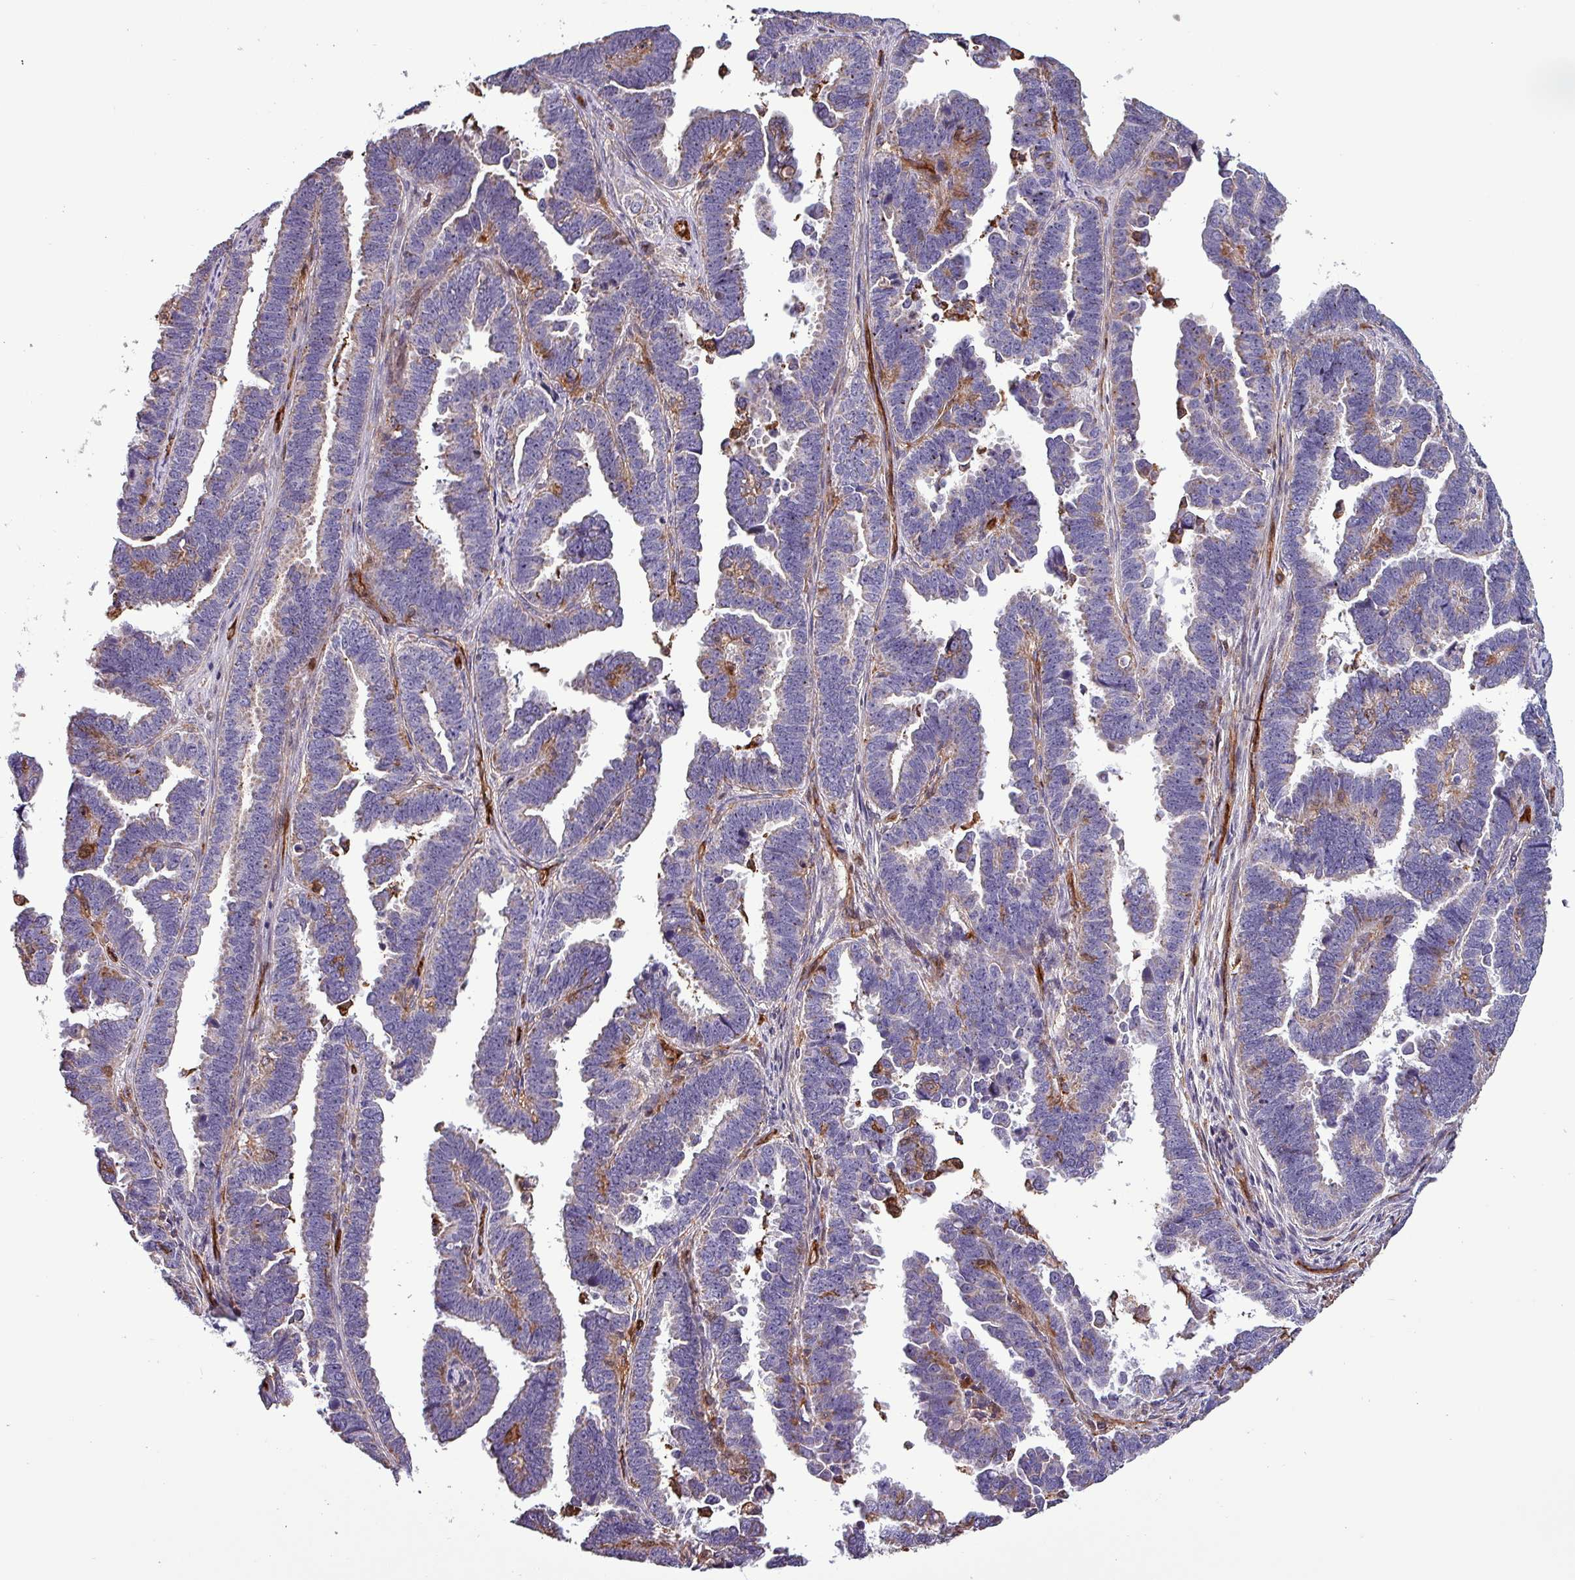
{"staining": {"intensity": "negative", "quantity": "none", "location": "none"}, "tissue": "endometrial cancer", "cell_type": "Tumor cells", "image_type": "cancer", "snomed": [{"axis": "morphology", "description": "Adenocarcinoma, NOS"}, {"axis": "topography", "description": "Endometrium"}], "caption": "Endometrial cancer (adenocarcinoma) was stained to show a protein in brown. There is no significant positivity in tumor cells. Brightfield microscopy of immunohistochemistry stained with DAB (brown) and hematoxylin (blue), captured at high magnification.", "gene": "SCIN", "patient": {"sex": "female", "age": 75}}